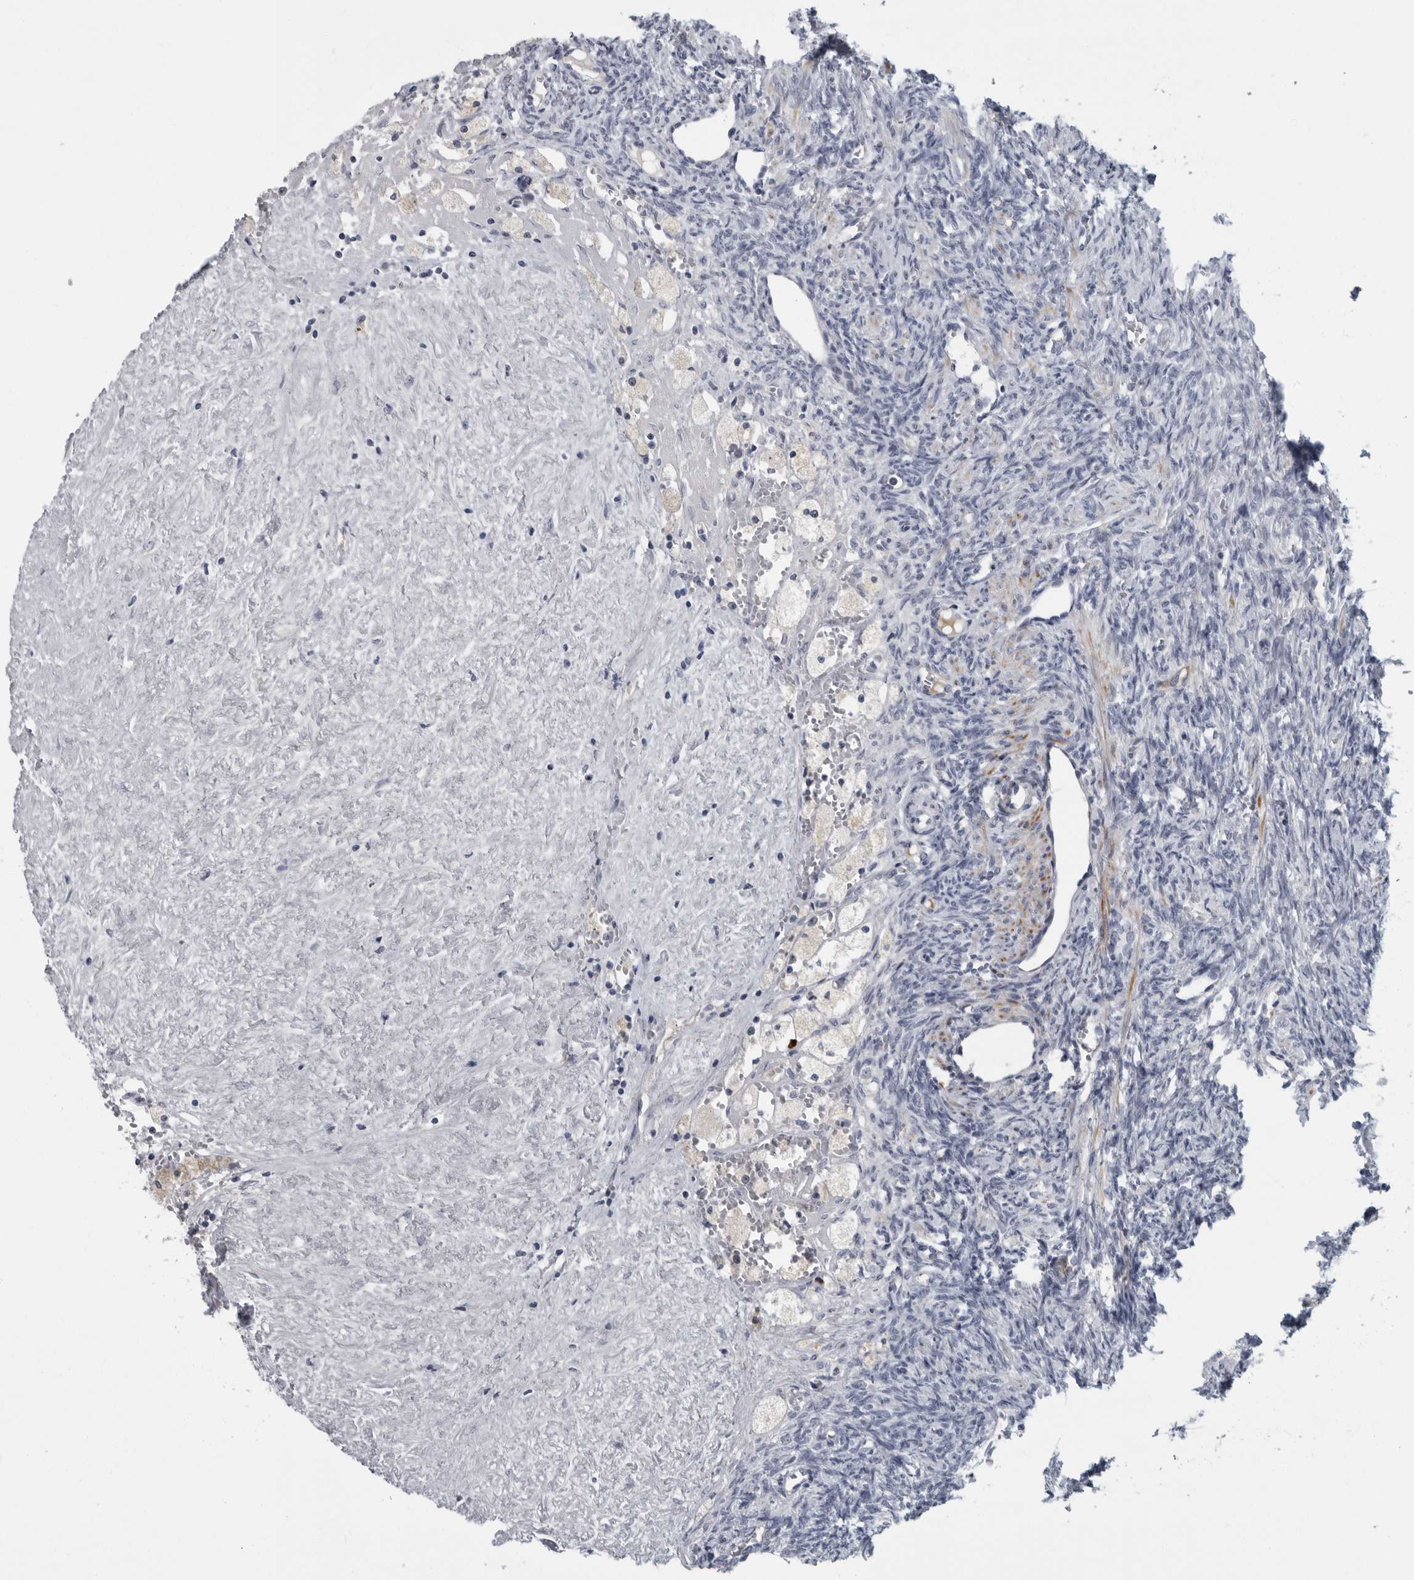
{"staining": {"intensity": "negative", "quantity": "none", "location": "none"}, "tissue": "ovary", "cell_type": "Ovarian stroma cells", "image_type": "normal", "snomed": [{"axis": "morphology", "description": "Normal tissue, NOS"}, {"axis": "topography", "description": "Ovary"}], "caption": "IHC photomicrograph of benign ovary: human ovary stained with DAB (3,3'-diaminobenzidine) displays no significant protein staining in ovarian stroma cells.", "gene": "SLC25A39", "patient": {"sex": "female", "age": 41}}